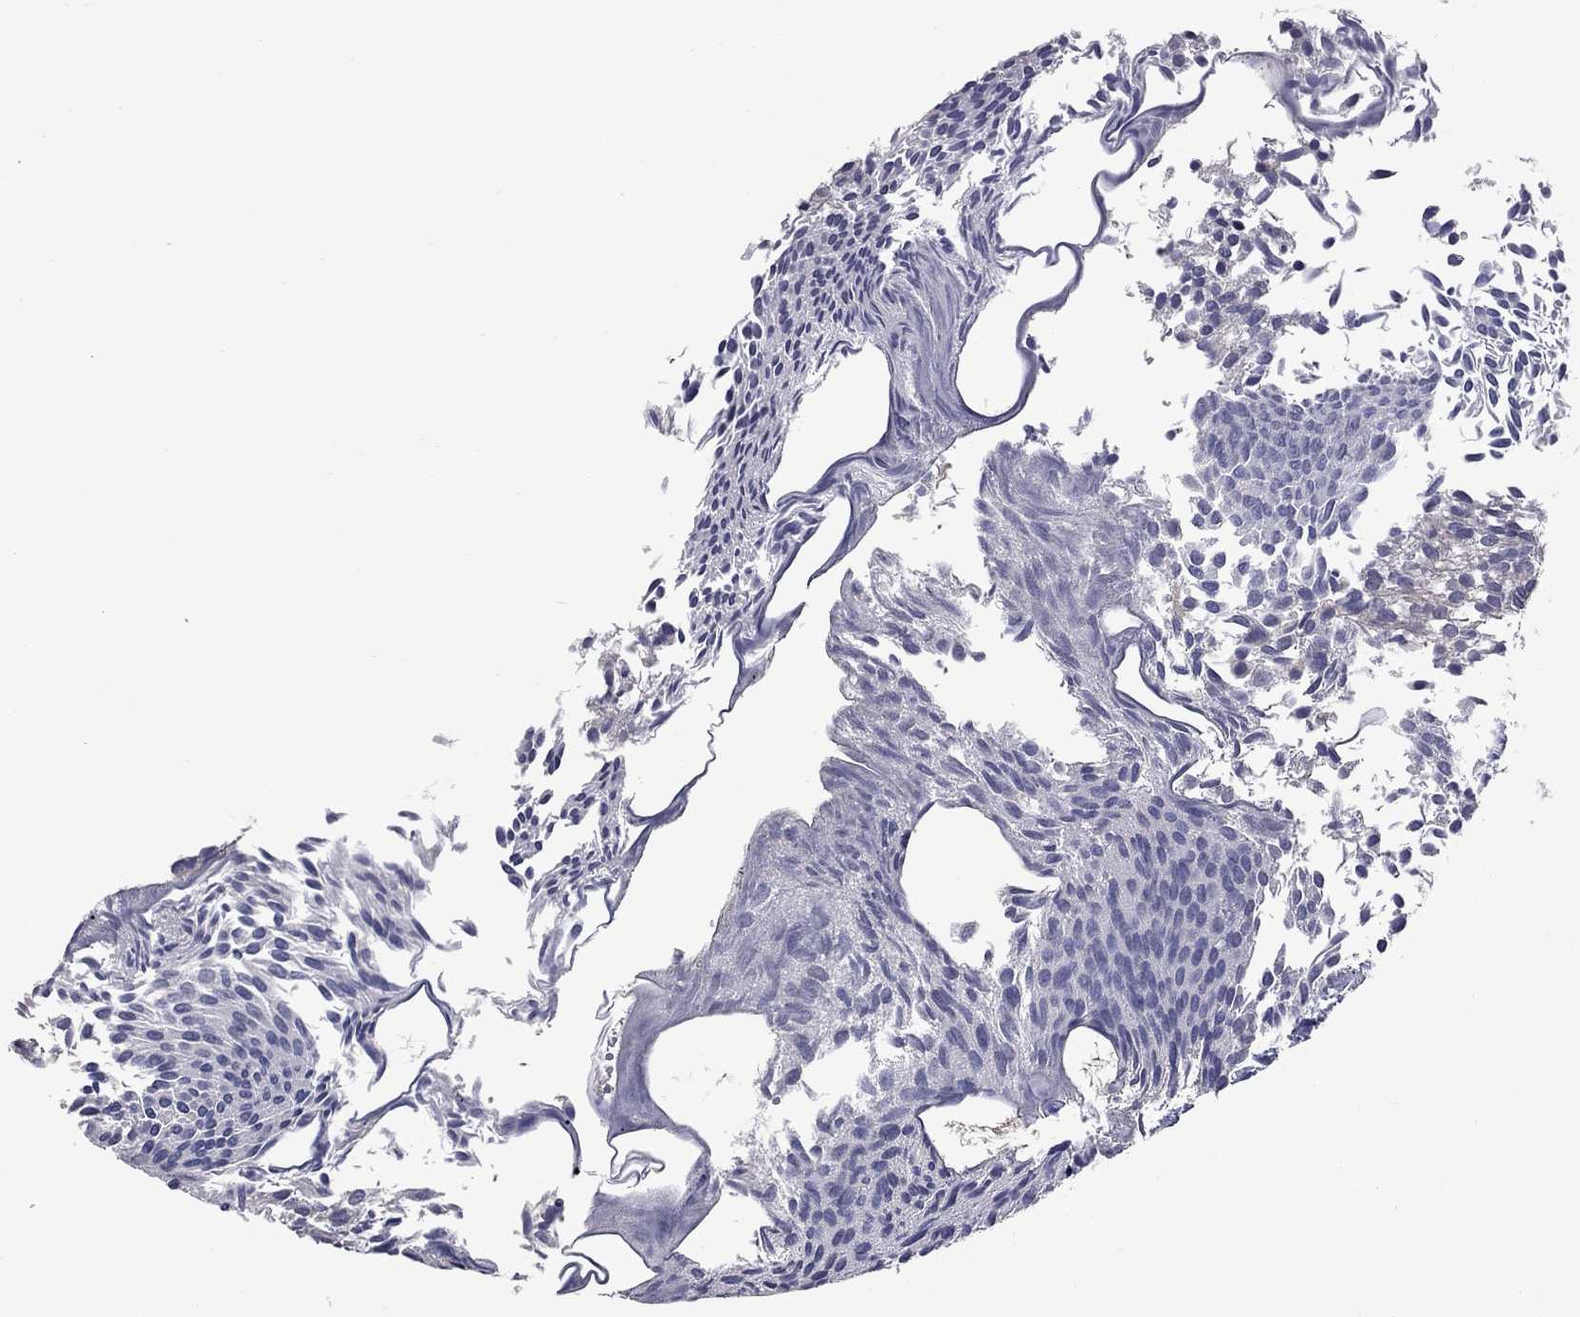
{"staining": {"intensity": "negative", "quantity": "none", "location": "none"}, "tissue": "urothelial cancer", "cell_type": "Tumor cells", "image_type": "cancer", "snomed": [{"axis": "morphology", "description": "Urothelial carcinoma, Low grade"}, {"axis": "topography", "description": "Urinary bladder"}], "caption": "This is an immunohistochemistry (IHC) micrograph of human urothelial cancer. There is no positivity in tumor cells.", "gene": "FABP12", "patient": {"sex": "male", "age": 63}}